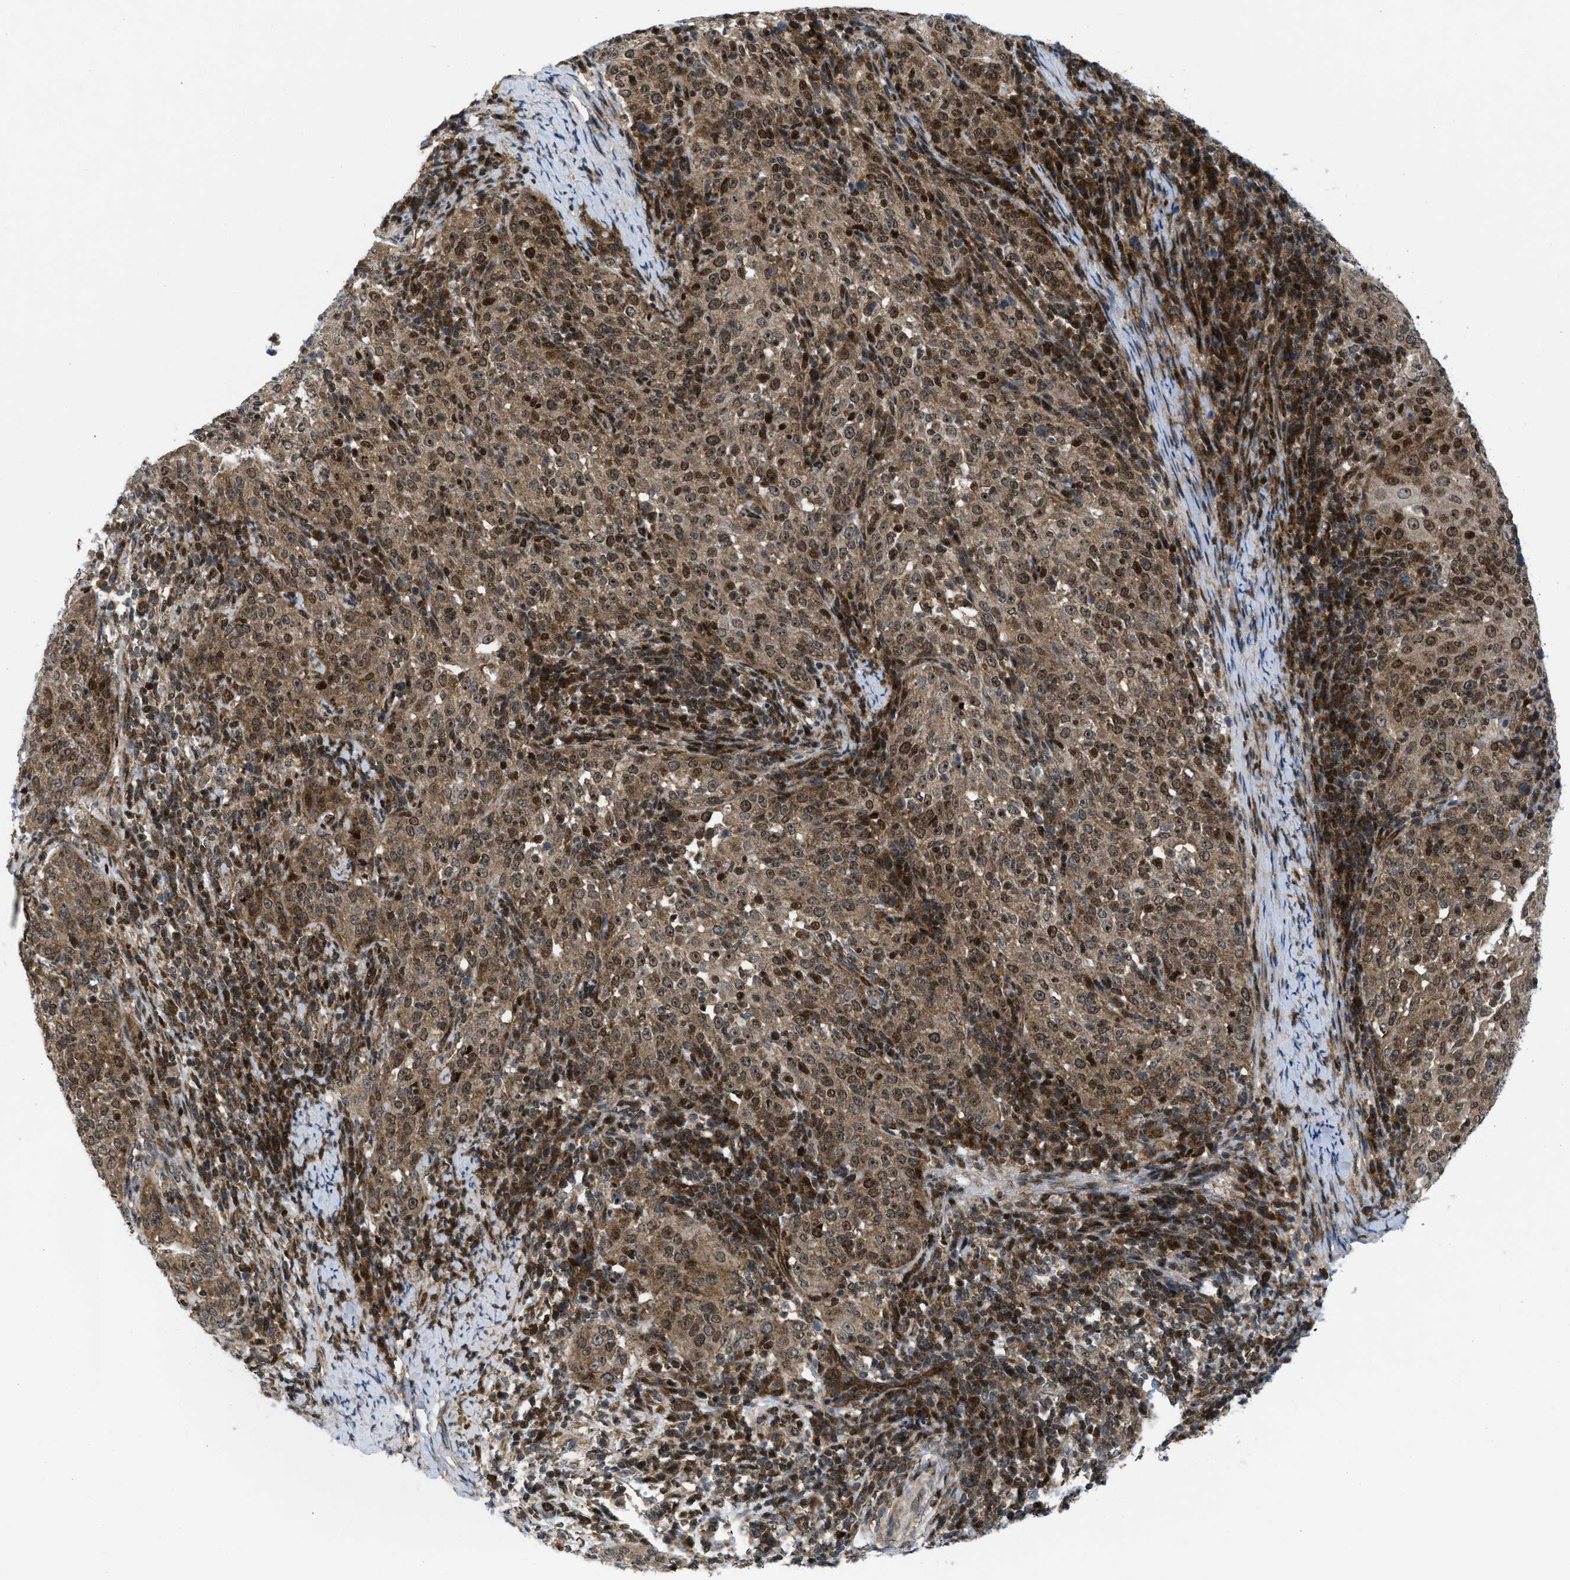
{"staining": {"intensity": "strong", "quantity": ">75%", "location": "cytoplasmic/membranous,nuclear"}, "tissue": "cervical cancer", "cell_type": "Tumor cells", "image_type": "cancer", "snomed": [{"axis": "morphology", "description": "Squamous cell carcinoma, NOS"}, {"axis": "topography", "description": "Cervix"}], "caption": "Brown immunohistochemical staining in cervical cancer reveals strong cytoplasmic/membranous and nuclear positivity in about >75% of tumor cells.", "gene": "PPP2CB", "patient": {"sex": "female", "age": 51}}